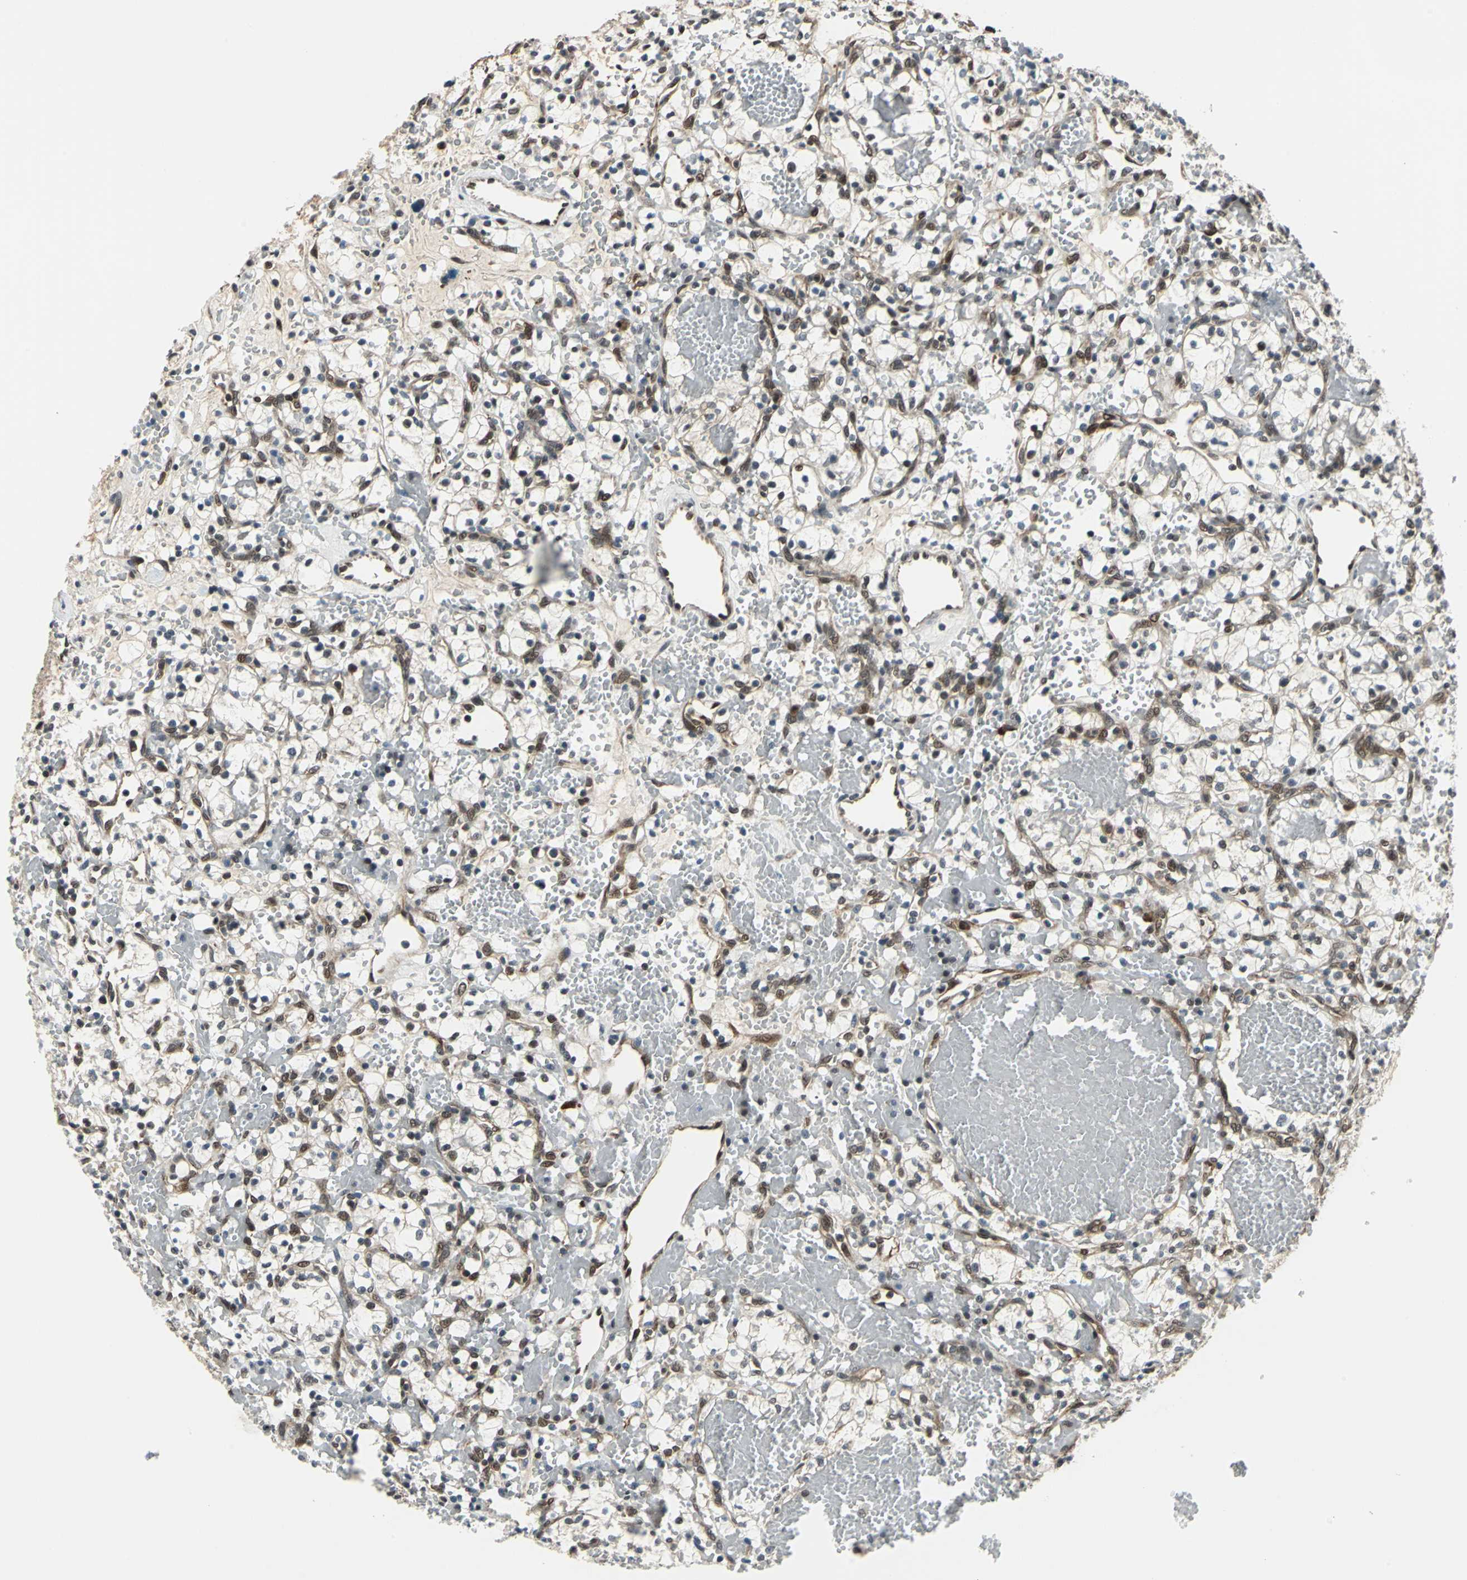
{"staining": {"intensity": "moderate", "quantity": "25%-75%", "location": "cytoplasmic/membranous,nuclear"}, "tissue": "renal cancer", "cell_type": "Tumor cells", "image_type": "cancer", "snomed": [{"axis": "morphology", "description": "Adenocarcinoma, NOS"}, {"axis": "topography", "description": "Kidney"}], "caption": "Tumor cells display medium levels of moderate cytoplasmic/membranous and nuclear positivity in about 25%-75% of cells in human adenocarcinoma (renal).", "gene": "POLR3K", "patient": {"sex": "female", "age": 60}}